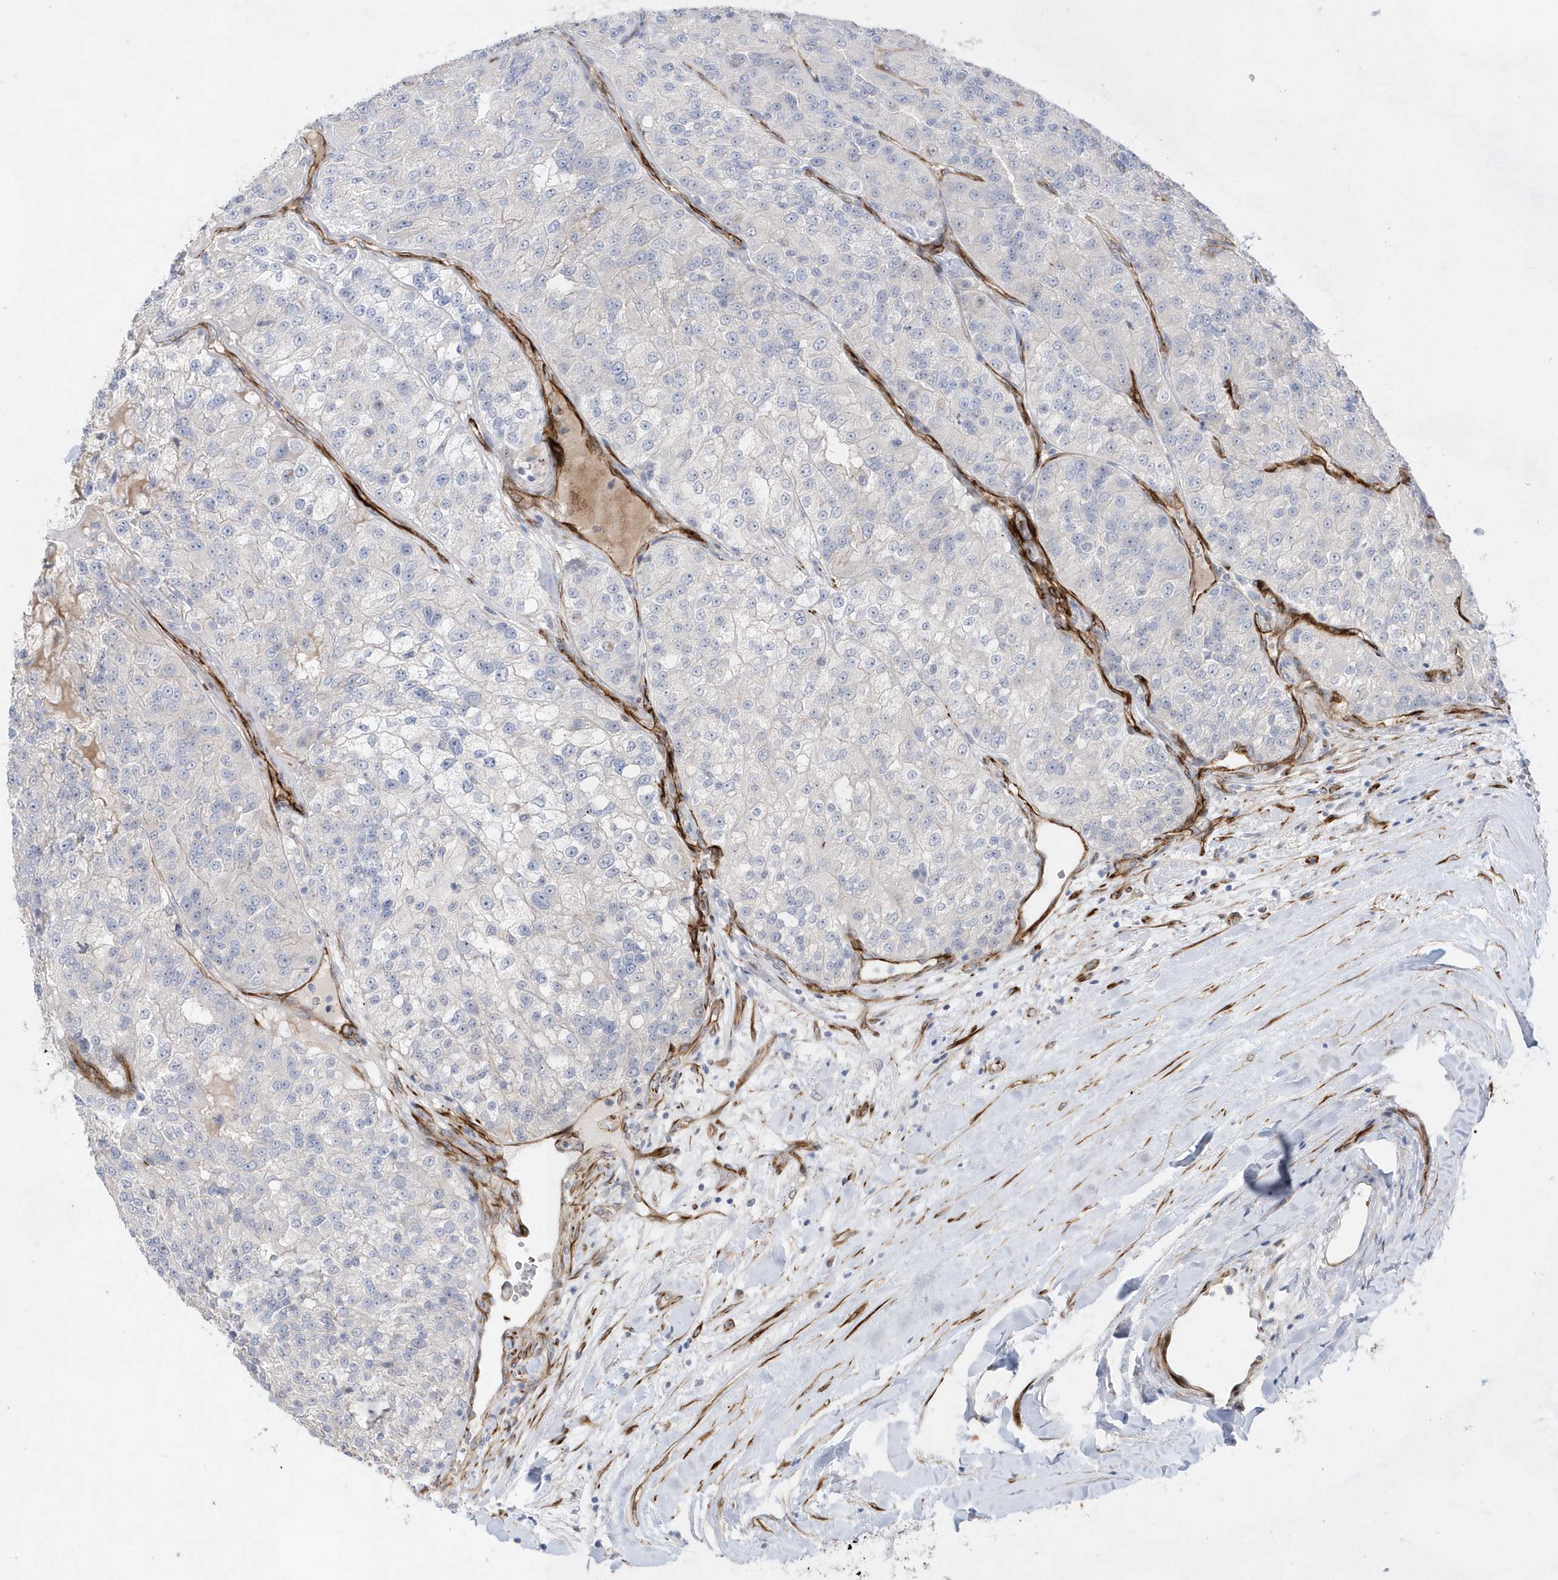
{"staining": {"intensity": "negative", "quantity": "none", "location": "none"}, "tissue": "renal cancer", "cell_type": "Tumor cells", "image_type": "cancer", "snomed": [{"axis": "morphology", "description": "Adenocarcinoma, NOS"}, {"axis": "topography", "description": "Kidney"}], "caption": "Micrograph shows no significant protein positivity in tumor cells of renal cancer. (DAB IHC, high magnification).", "gene": "TMEM132B", "patient": {"sex": "female", "age": 63}}